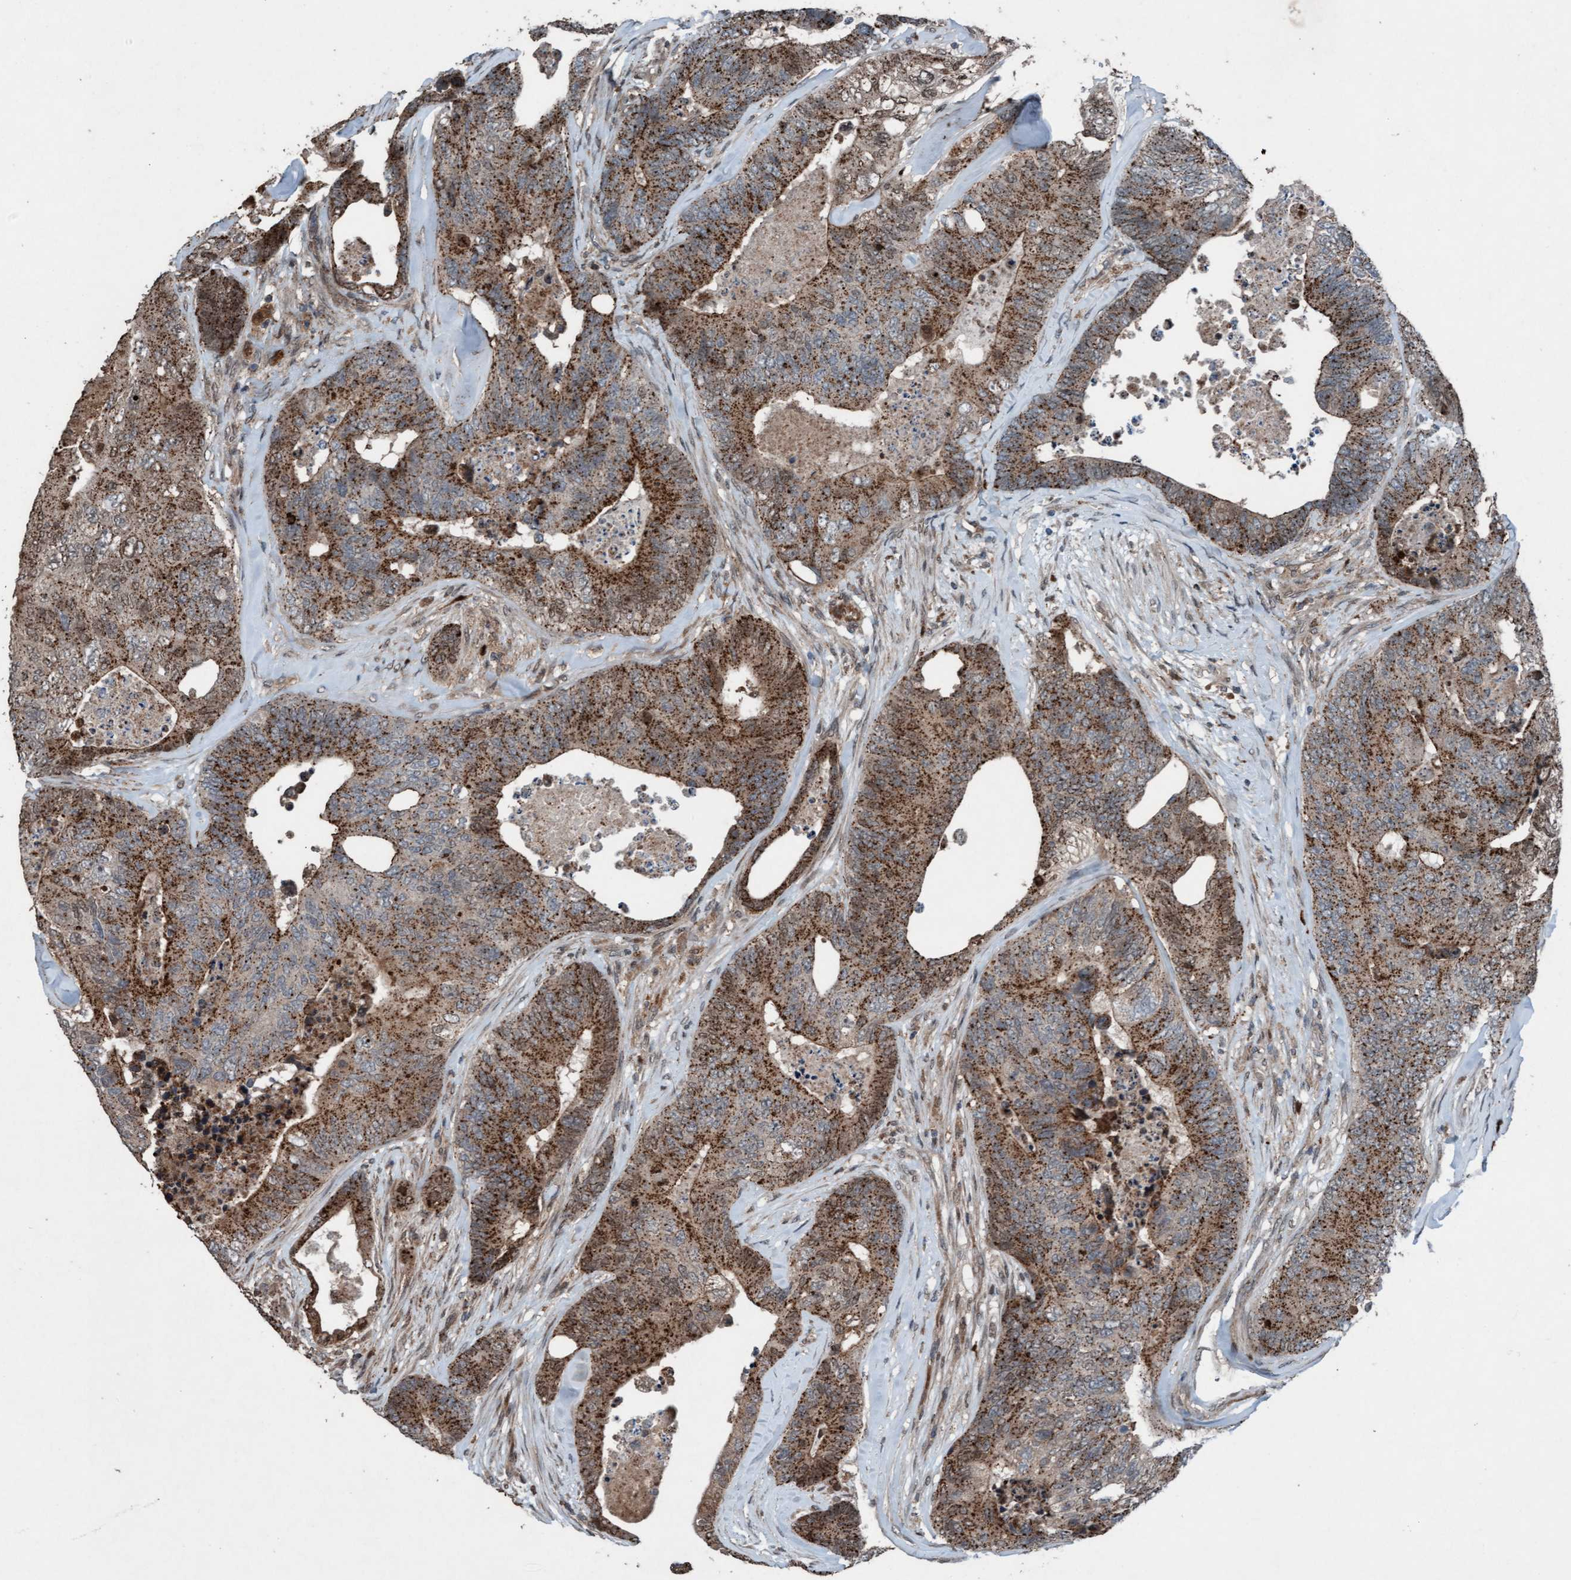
{"staining": {"intensity": "strong", "quantity": ">75%", "location": "cytoplasmic/membranous"}, "tissue": "colorectal cancer", "cell_type": "Tumor cells", "image_type": "cancer", "snomed": [{"axis": "morphology", "description": "Adenocarcinoma, NOS"}, {"axis": "topography", "description": "Colon"}], "caption": "Immunohistochemical staining of human adenocarcinoma (colorectal) shows strong cytoplasmic/membranous protein staining in approximately >75% of tumor cells. (Stains: DAB (3,3'-diaminobenzidine) in brown, nuclei in blue, Microscopy: brightfield microscopy at high magnification).", "gene": "PLXNB2", "patient": {"sex": "female", "age": 67}}